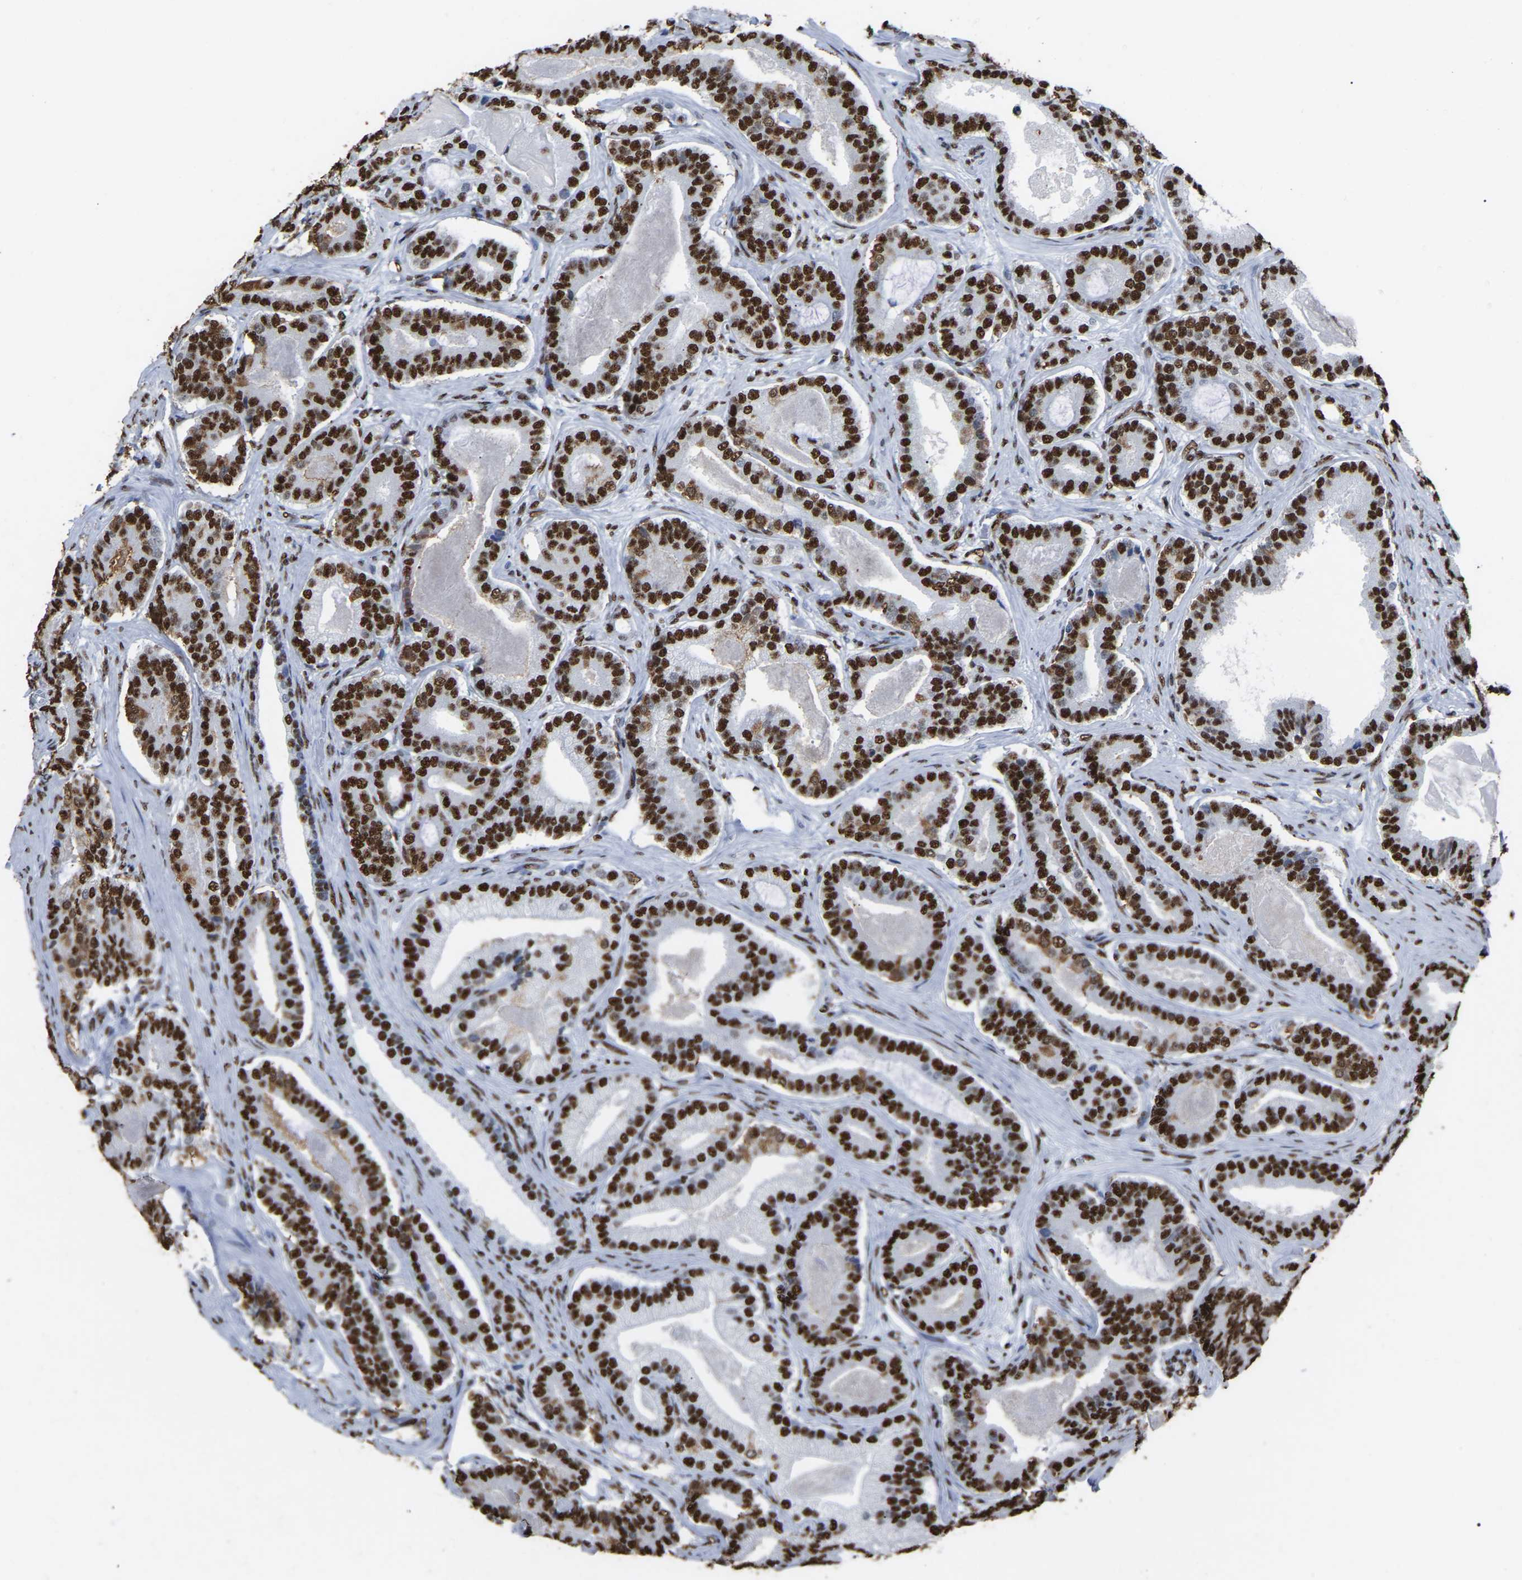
{"staining": {"intensity": "strong", "quantity": ">75%", "location": "nuclear"}, "tissue": "prostate cancer", "cell_type": "Tumor cells", "image_type": "cancer", "snomed": [{"axis": "morphology", "description": "Adenocarcinoma, High grade"}, {"axis": "topography", "description": "Prostate"}], "caption": "Human prostate cancer (high-grade adenocarcinoma) stained for a protein (brown) exhibits strong nuclear positive expression in about >75% of tumor cells.", "gene": "RBL2", "patient": {"sex": "male", "age": 60}}